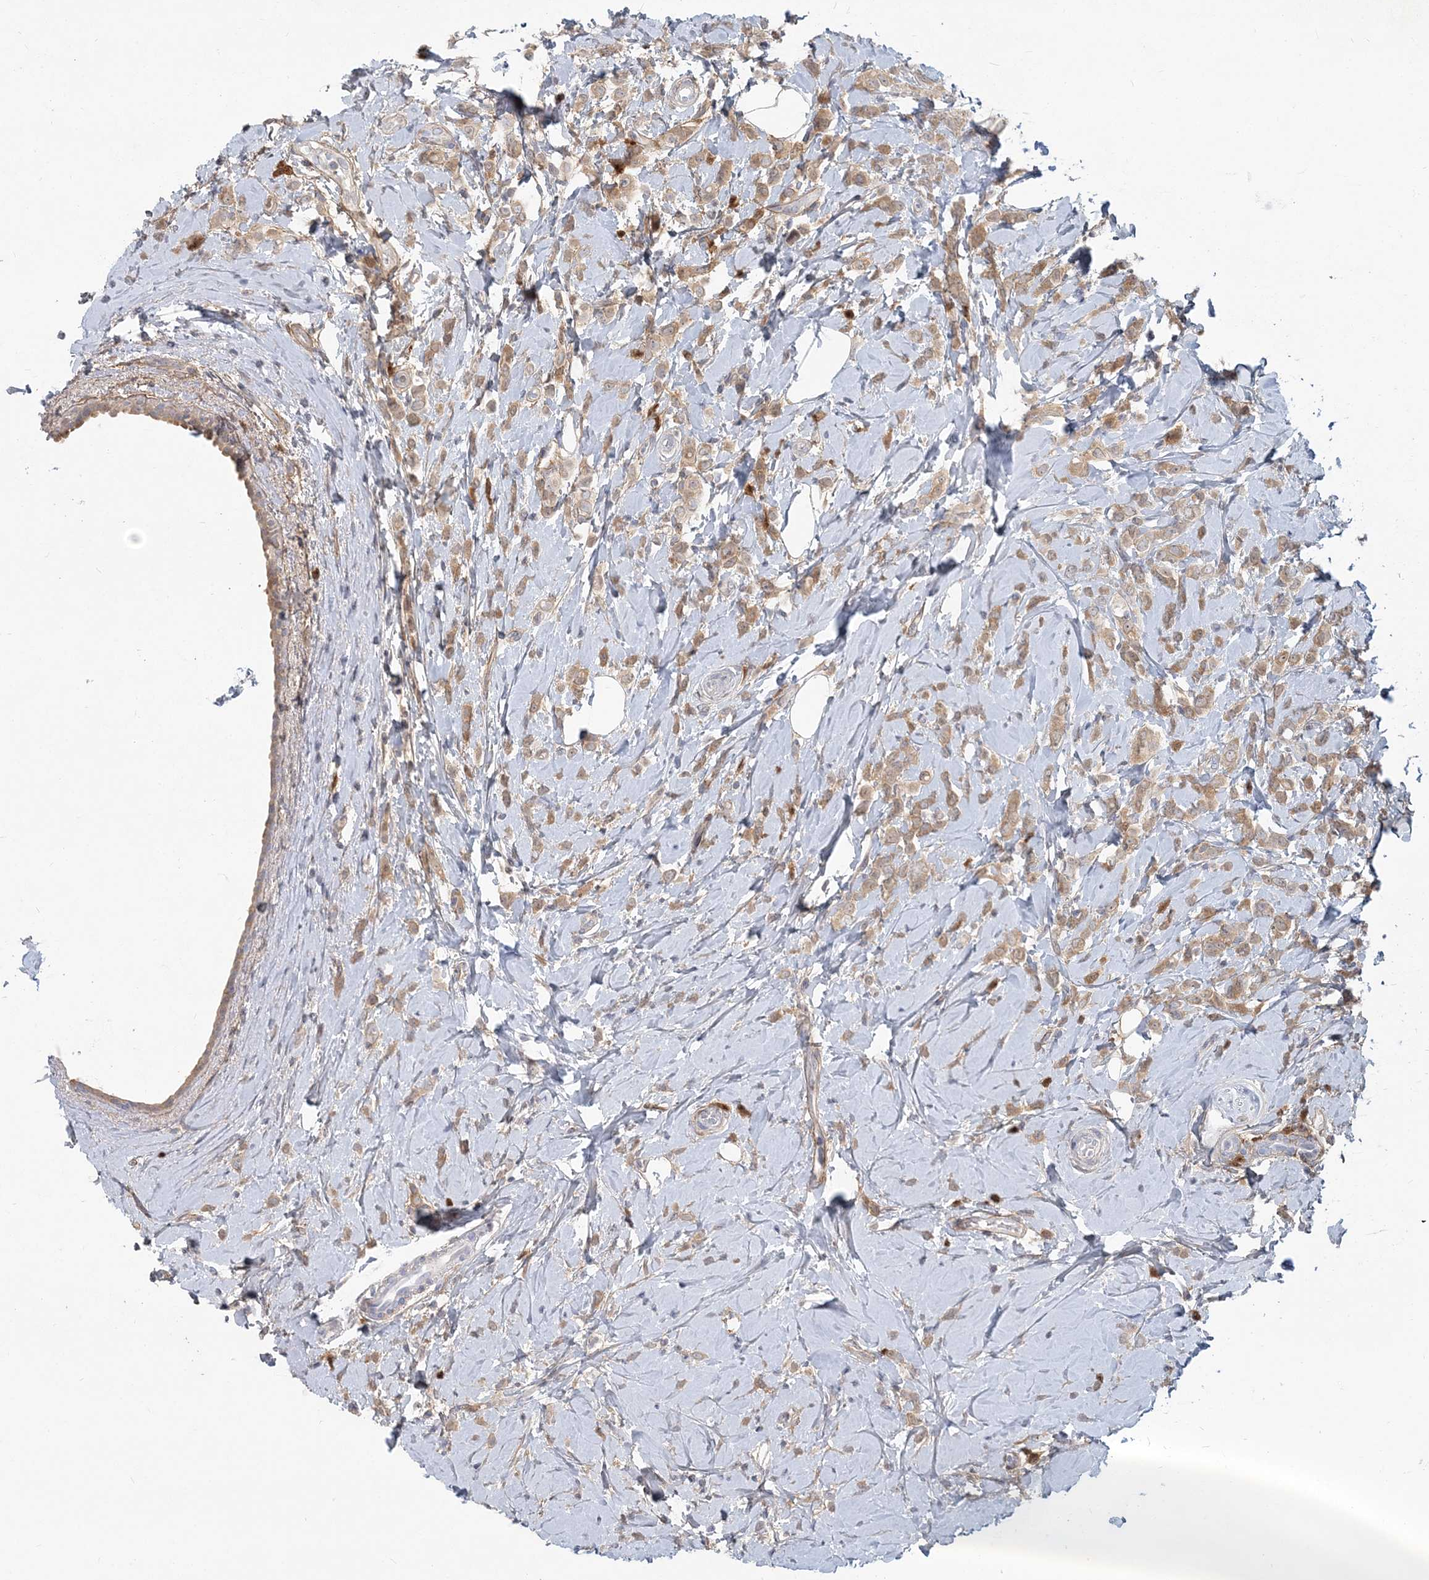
{"staining": {"intensity": "weak", "quantity": ">75%", "location": "cytoplasmic/membranous"}, "tissue": "breast cancer", "cell_type": "Tumor cells", "image_type": "cancer", "snomed": [{"axis": "morphology", "description": "Lobular carcinoma"}, {"axis": "topography", "description": "Breast"}], "caption": "Protein staining reveals weak cytoplasmic/membranous staining in about >75% of tumor cells in breast lobular carcinoma.", "gene": "GMPPA", "patient": {"sex": "female", "age": 47}}